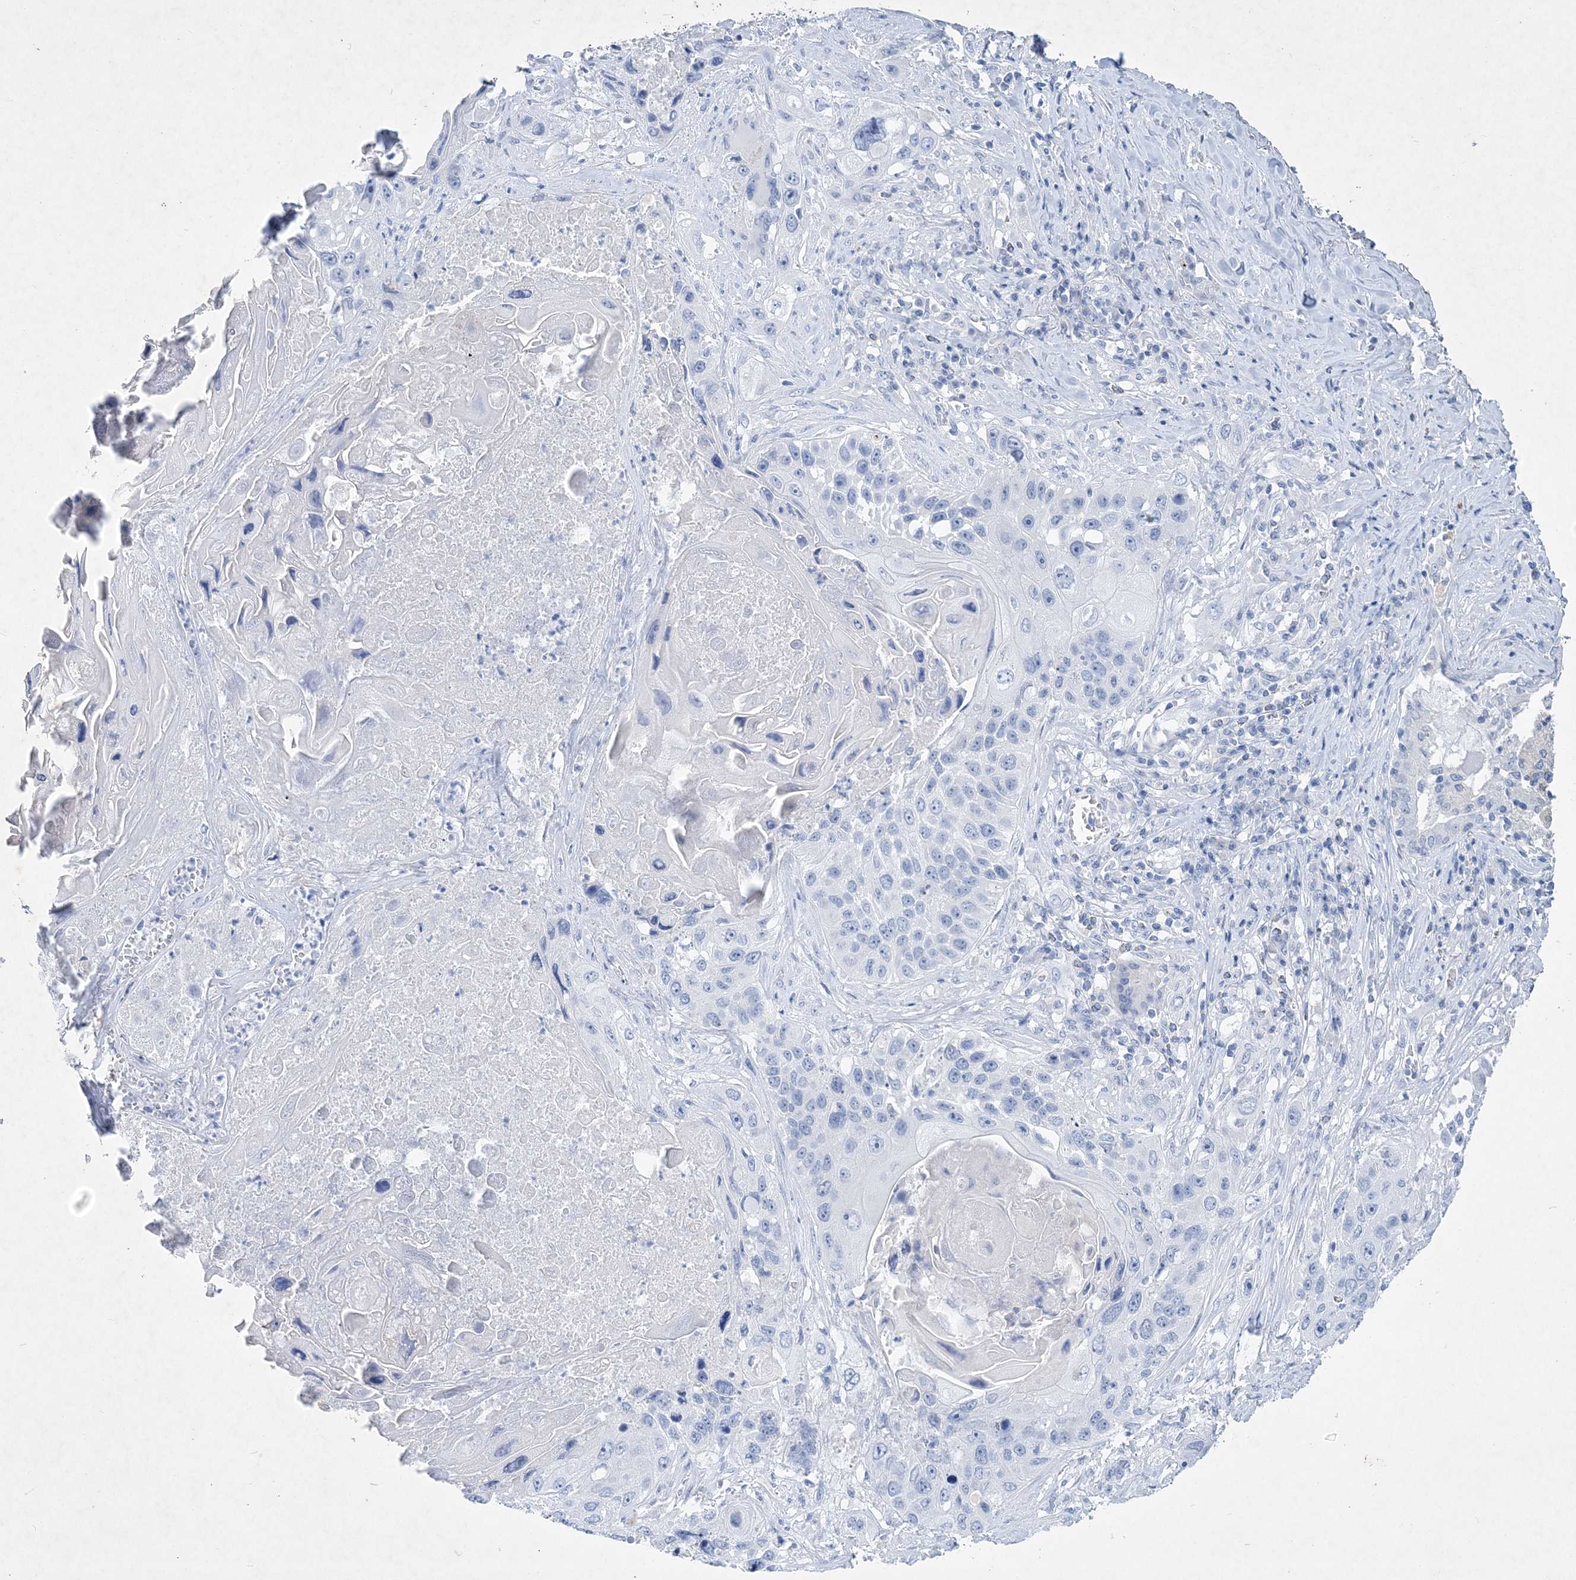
{"staining": {"intensity": "negative", "quantity": "none", "location": "none"}, "tissue": "lung cancer", "cell_type": "Tumor cells", "image_type": "cancer", "snomed": [{"axis": "morphology", "description": "Squamous cell carcinoma, NOS"}, {"axis": "topography", "description": "Lung"}], "caption": "IHC of lung cancer (squamous cell carcinoma) reveals no expression in tumor cells.", "gene": "COPS8", "patient": {"sex": "male", "age": 61}}